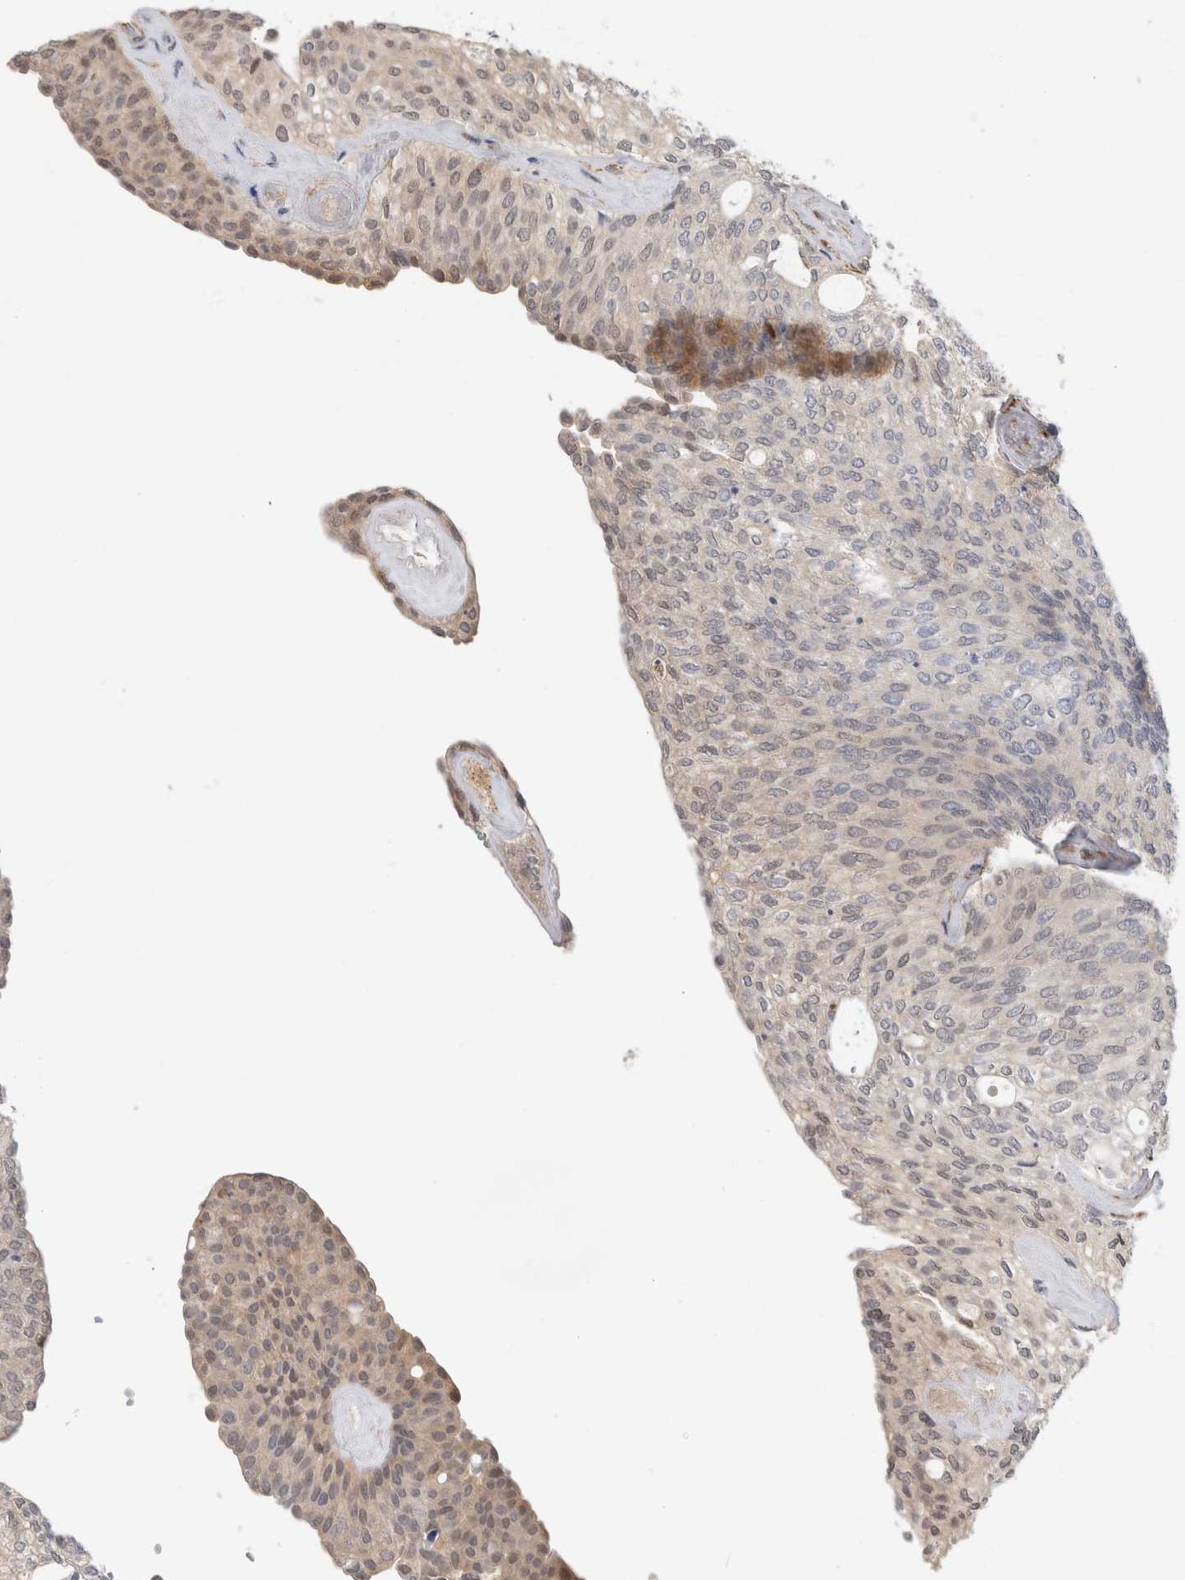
{"staining": {"intensity": "weak", "quantity": "25%-75%", "location": "nuclear"}, "tissue": "urothelial cancer", "cell_type": "Tumor cells", "image_type": "cancer", "snomed": [{"axis": "morphology", "description": "Urothelial carcinoma, Low grade"}, {"axis": "topography", "description": "Urinary bladder"}], "caption": "Immunohistochemical staining of urothelial cancer demonstrates low levels of weak nuclear protein expression in approximately 25%-75% of tumor cells.", "gene": "PGM1", "patient": {"sex": "female", "age": 79}}